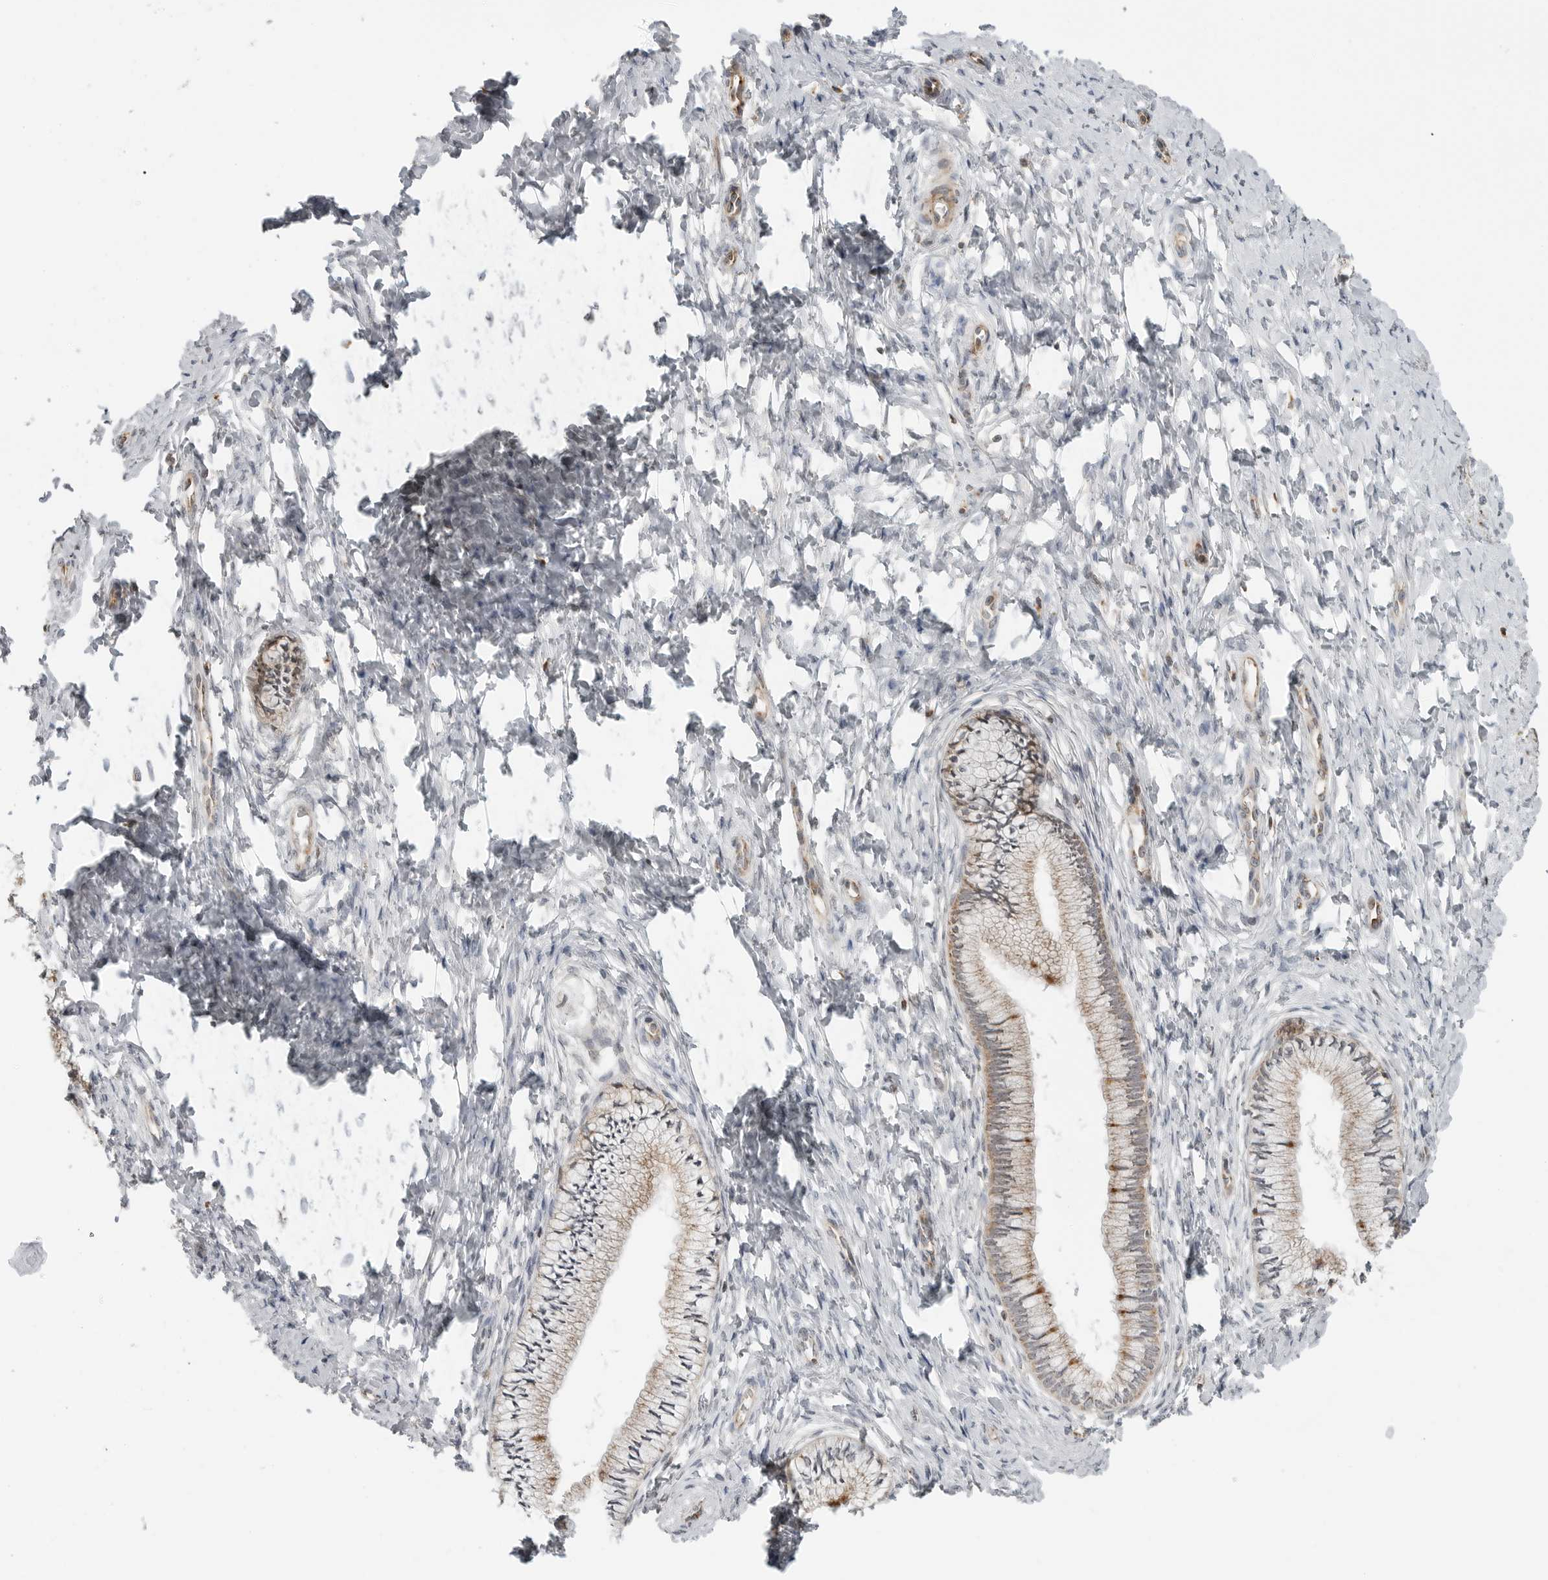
{"staining": {"intensity": "weak", "quantity": ">75%", "location": "cytoplasmic/membranous"}, "tissue": "cervix", "cell_type": "Glandular cells", "image_type": "normal", "snomed": [{"axis": "morphology", "description": "Normal tissue, NOS"}, {"axis": "topography", "description": "Cervix"}], "caption": "Weak cytoplasmic/membranous expression for a protein is present in approximately >75% of glandular cells of unremarkable cervix using IHC.", "gene": "PEX2", "patient": {"sex": "female", "age": 36}}